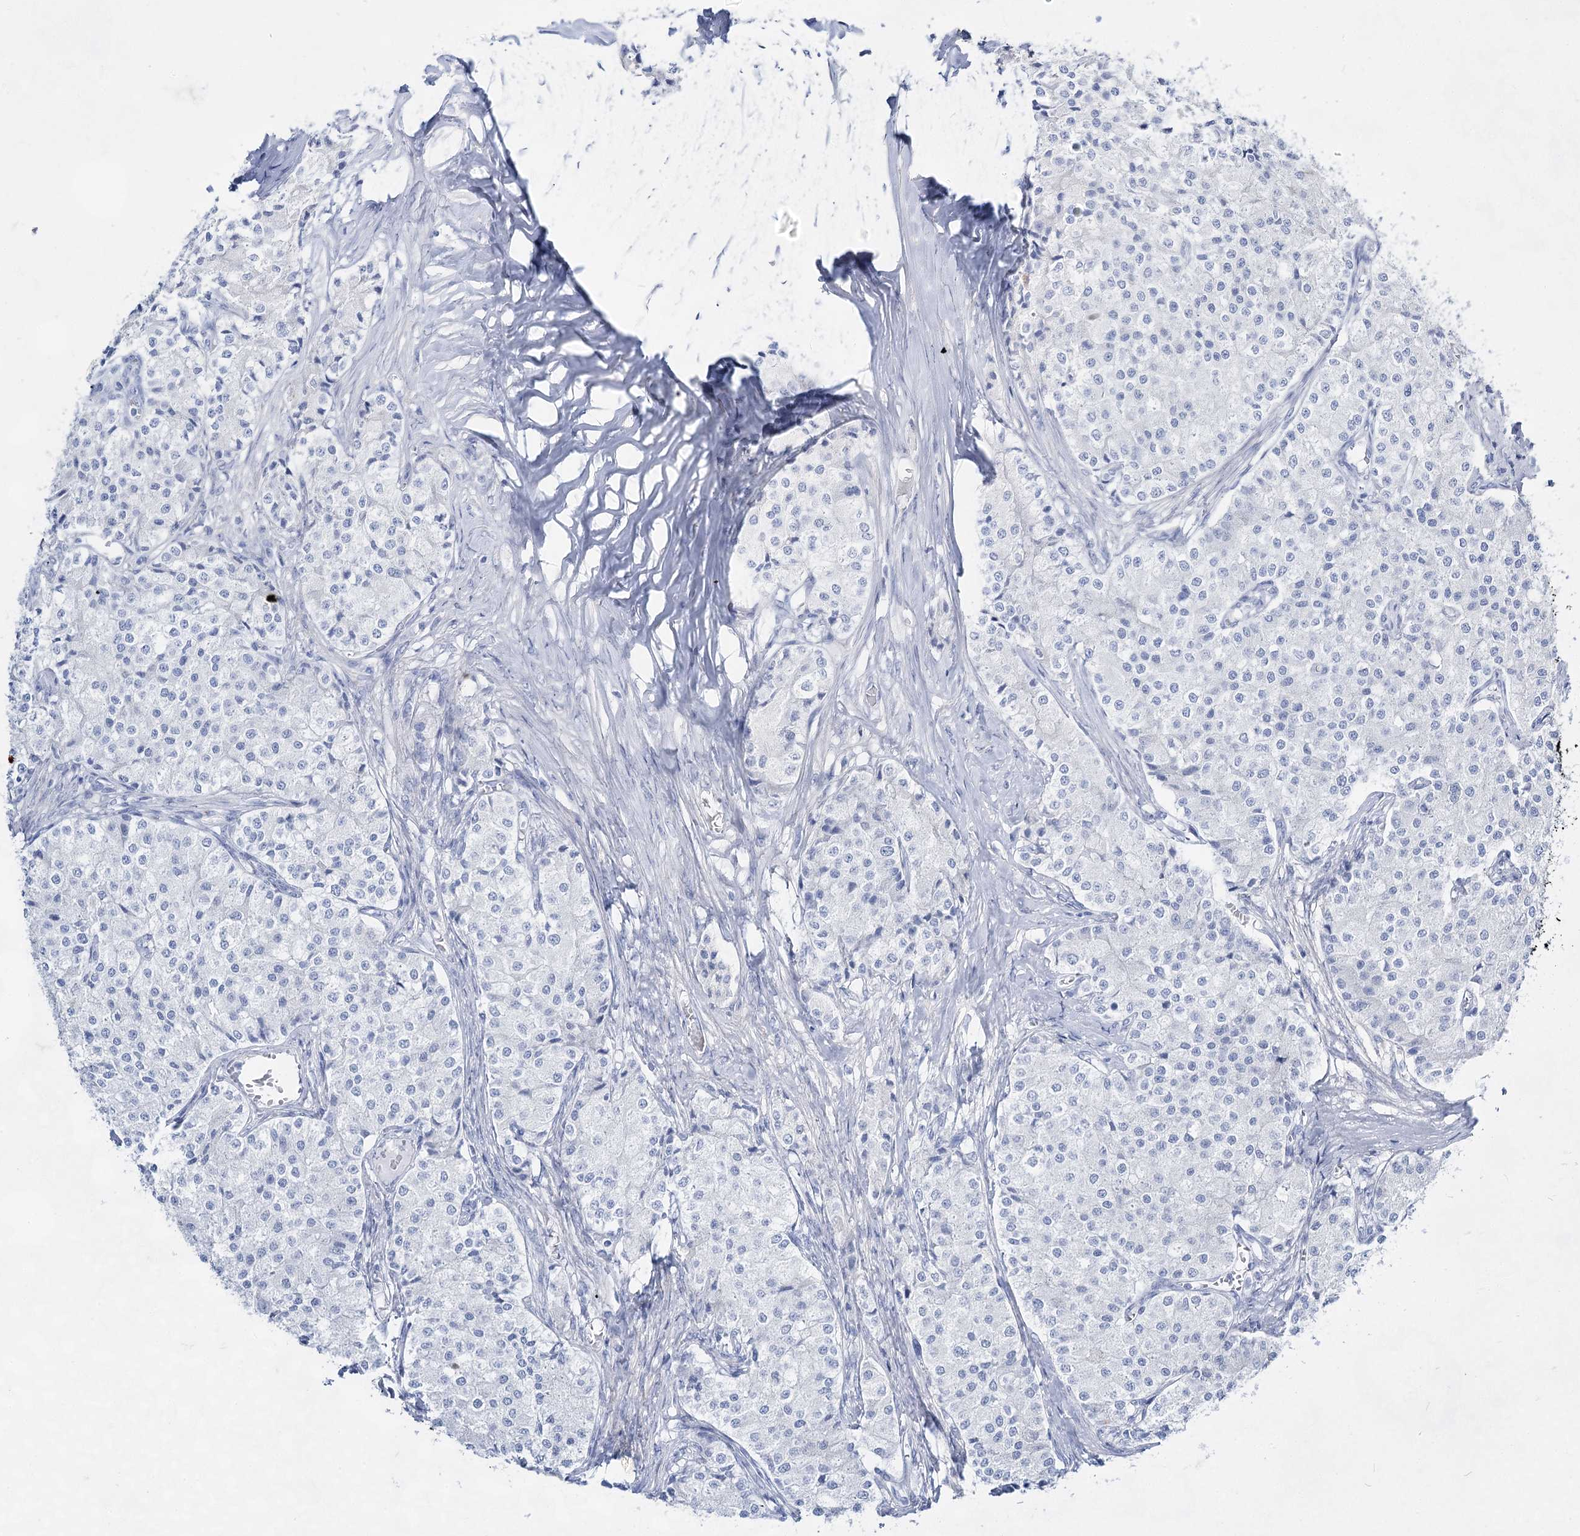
{"staining": {"intensity": "negative", "quantity": "none", "location": "none"}, "tissue": "carcinoid", "cell_type": "Tumor cells", "image_type": "cancer", "snomed": [{"axis": "morphology", "description": "Carcinoid, malignant, NOS"}, {"axis": "topography", "description": "Colon"}], "caption": "Tumor cells show no significant staining in carcinoid.", "gene": "ACRV1", "patient": {"sex": "female", "age": 52}}